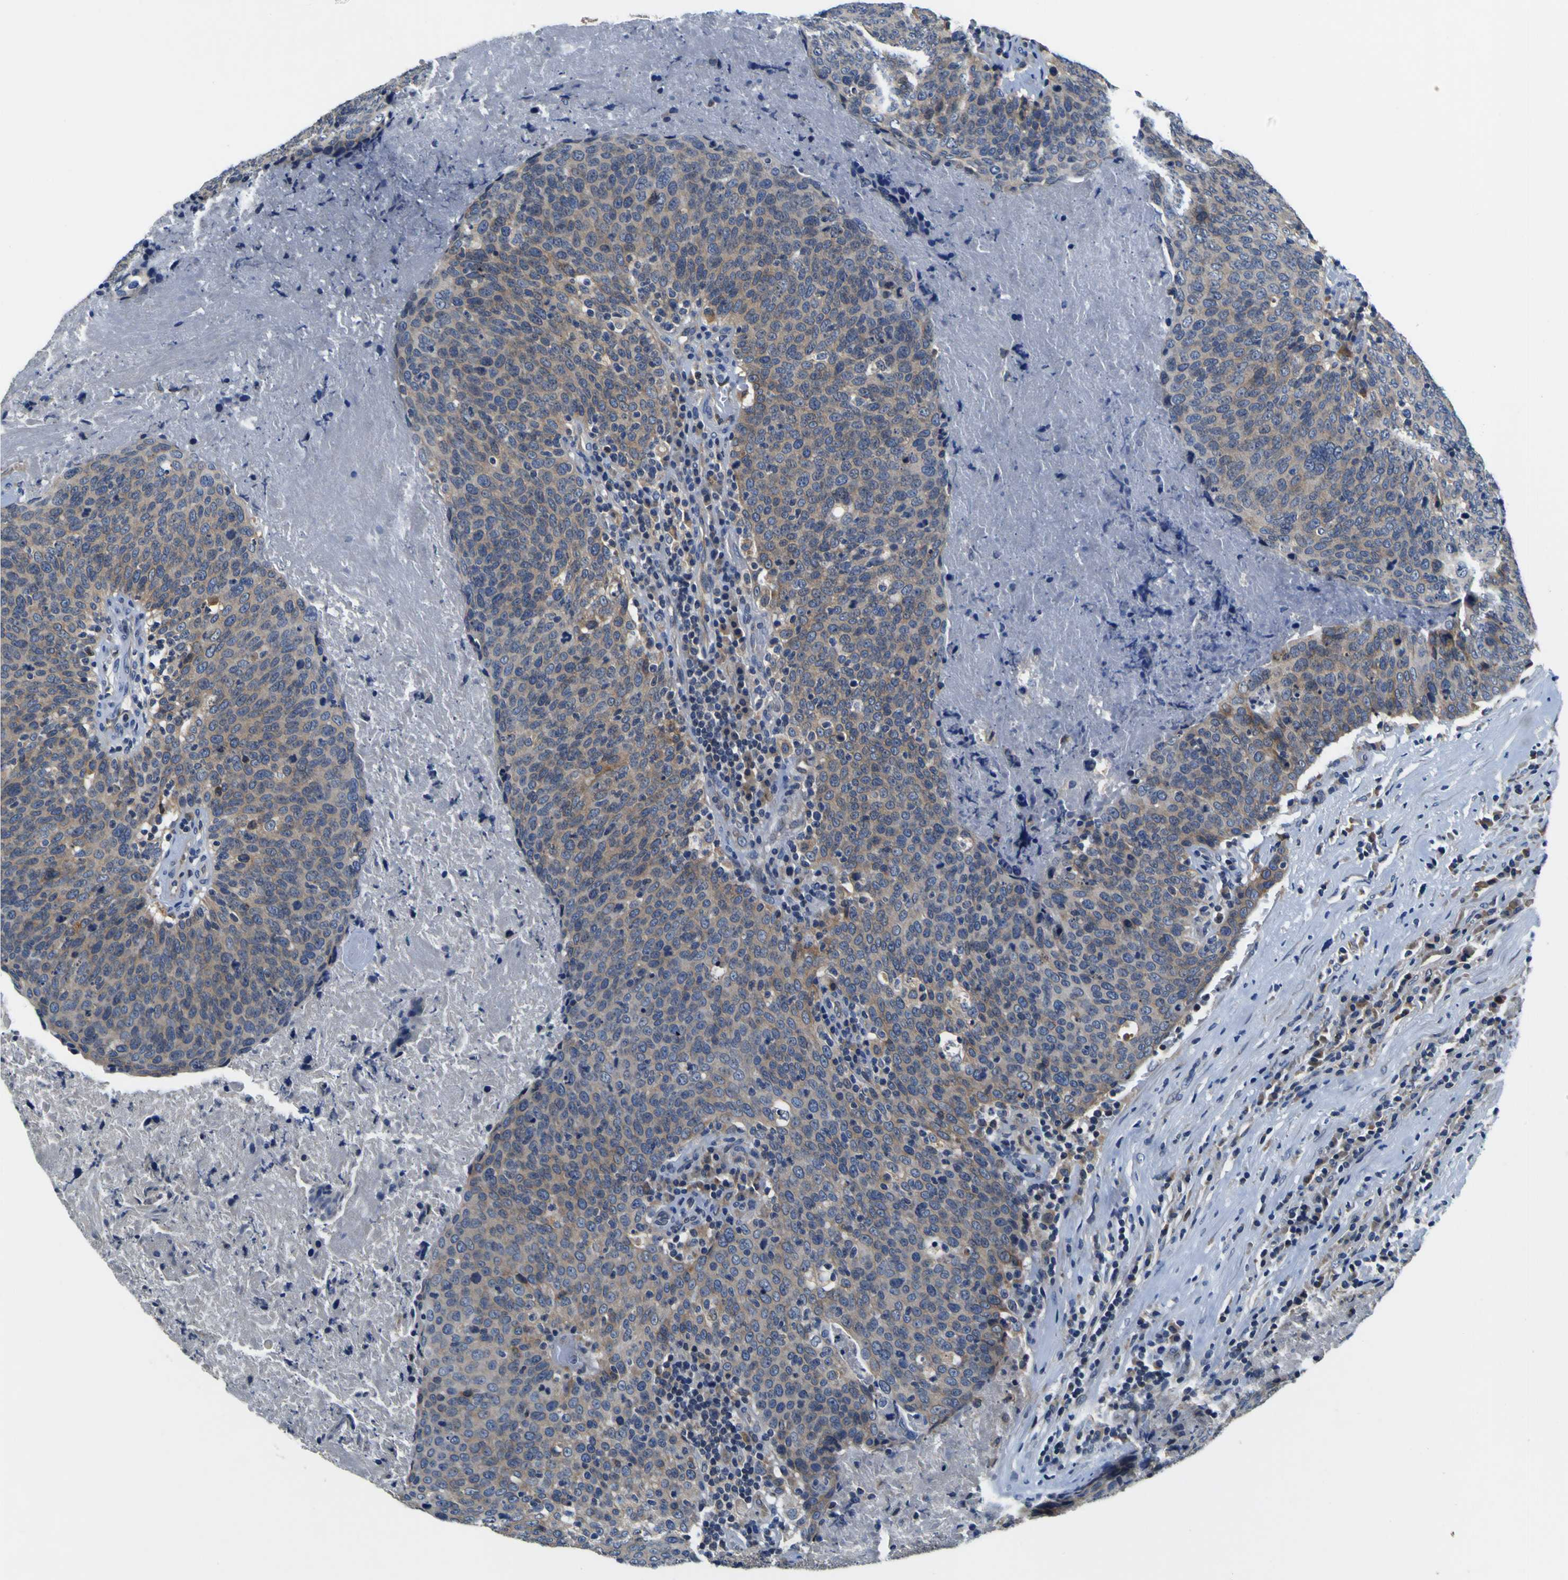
{"staining": {"intensity": "weak", "quantity": "25%-75%", "location": "cytoplasmic/membranous"}, "tissue": "head and neck cancer", "cell_type": "Tumor cells", "image_type": "cancer", "snomed": [{"axis": "morphology", "description": "Squamous cell carcinoma, NOS"}, {"axis": "morphology", "description": "Squamous cell carcinoma, metastatic, NOS"}, {"axis": "topography", "description": "Lymph node"}, {"axis": "topography", "description": "Head-Neck"}], "caption": "Protein expression analysis of head and neck squamous cell carcinoma demonstrates weak cytoplasmic/membranous expression in about 25%-75% of tumor cells. The staining is performed using DAB brown chromogen to label protein expression. The nuclei are counter-stained blue using hematoxylin.", "gene": "EPHB4", "patient": {"sex": "male", "age": 62}}